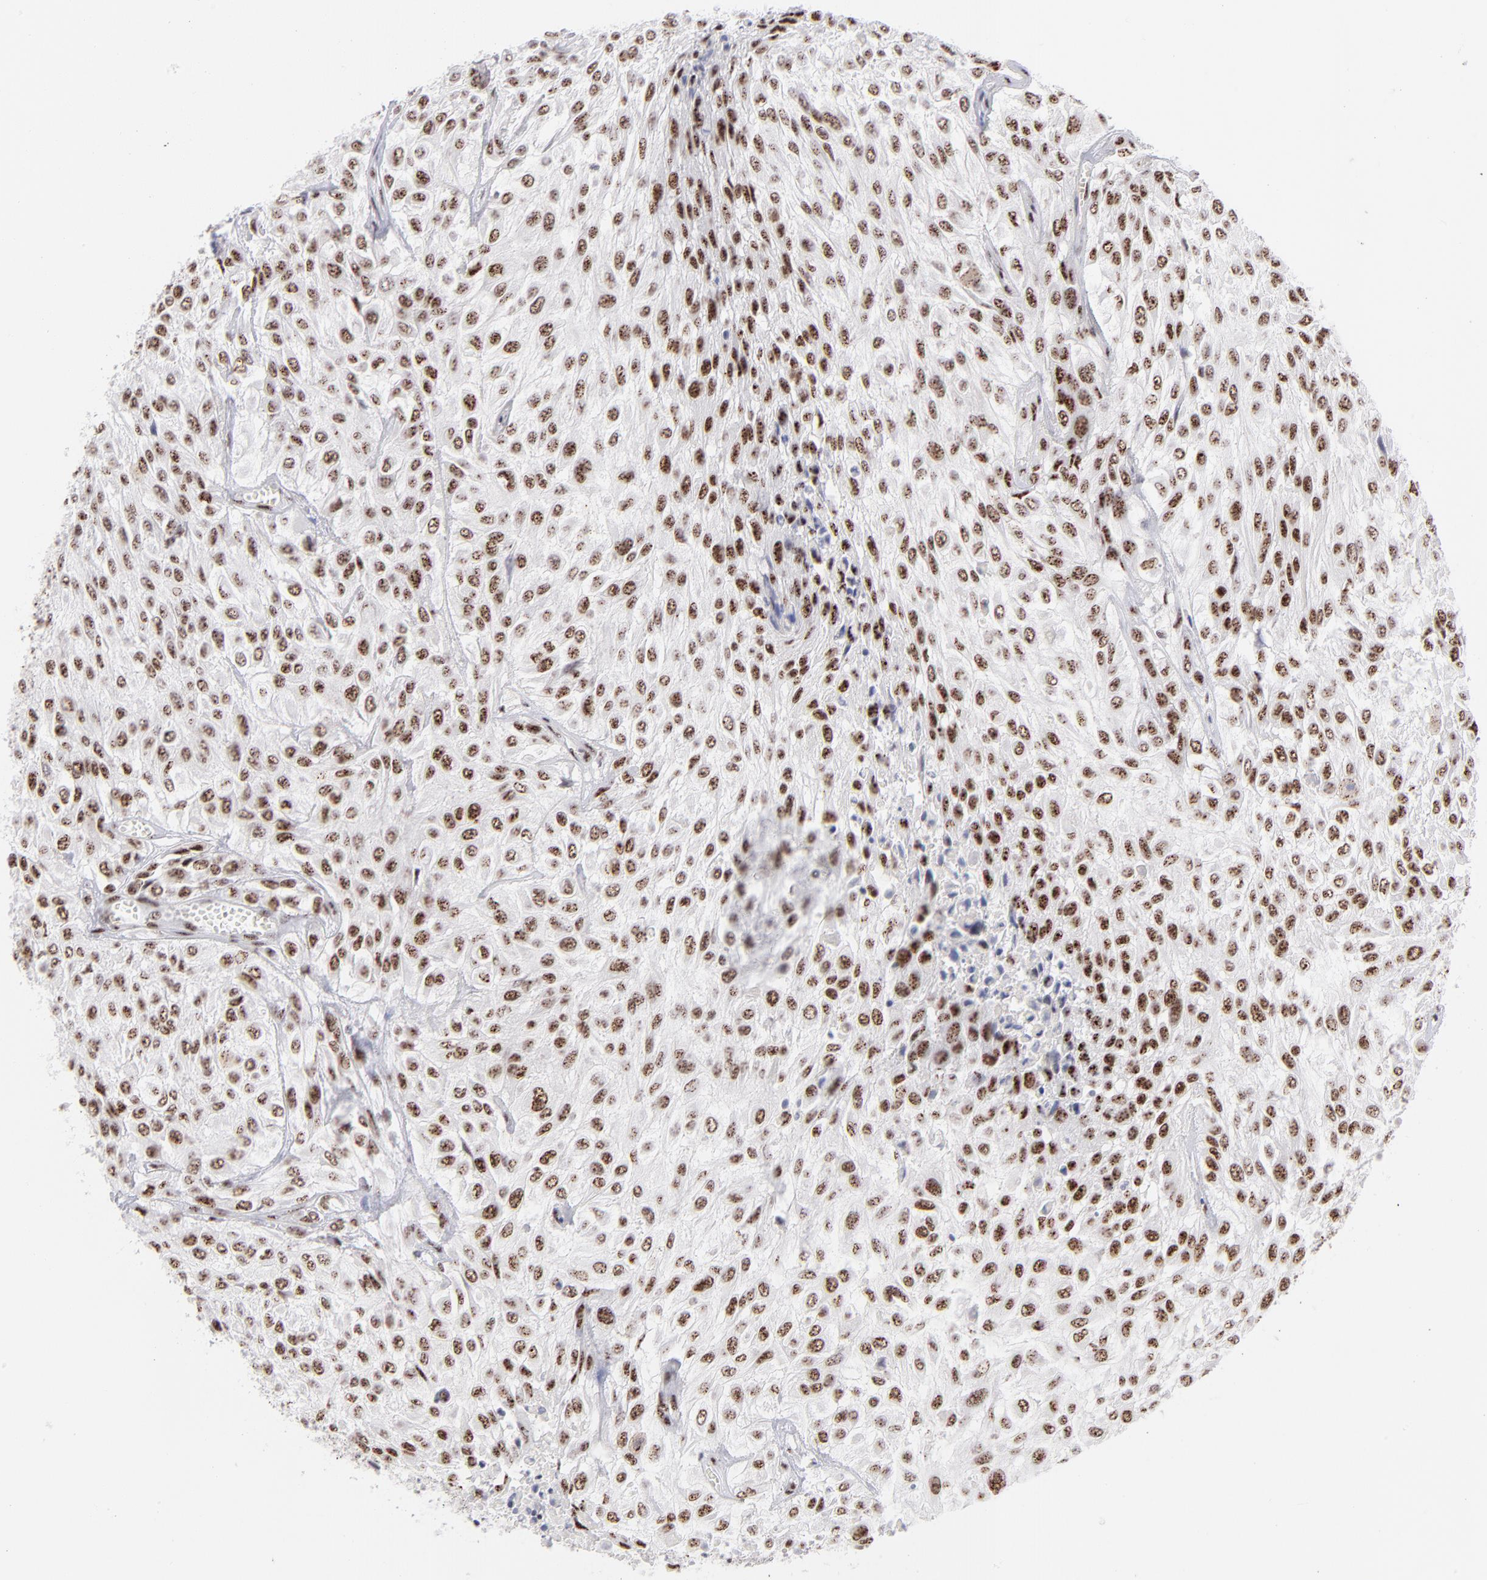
{"staining": {"intensity": "moderate", "quantity": ">75%", "location": "nuclear"}, "tissue": "urothelial cancer", "cell_type": "Tumor cells", "image_type": "cancer", "snomed": [{"axis": "morphology", "description": "Urothelial carcinoma, High grade"}, {"axis": "topography", "description": "Urinary bladder"}], "caption": "Protein analysis of urothelial carcinoma (high-grade) tissue reveals moderate nuclear staining in about >75% of tumor cells. The protein of interest is stained brown, and the nuclei are stained in blue (DAB IHC with brightfield microscopy, high magnification).", "gene": "CDC25C", "patient": {"sex": "male", "age": 57}}